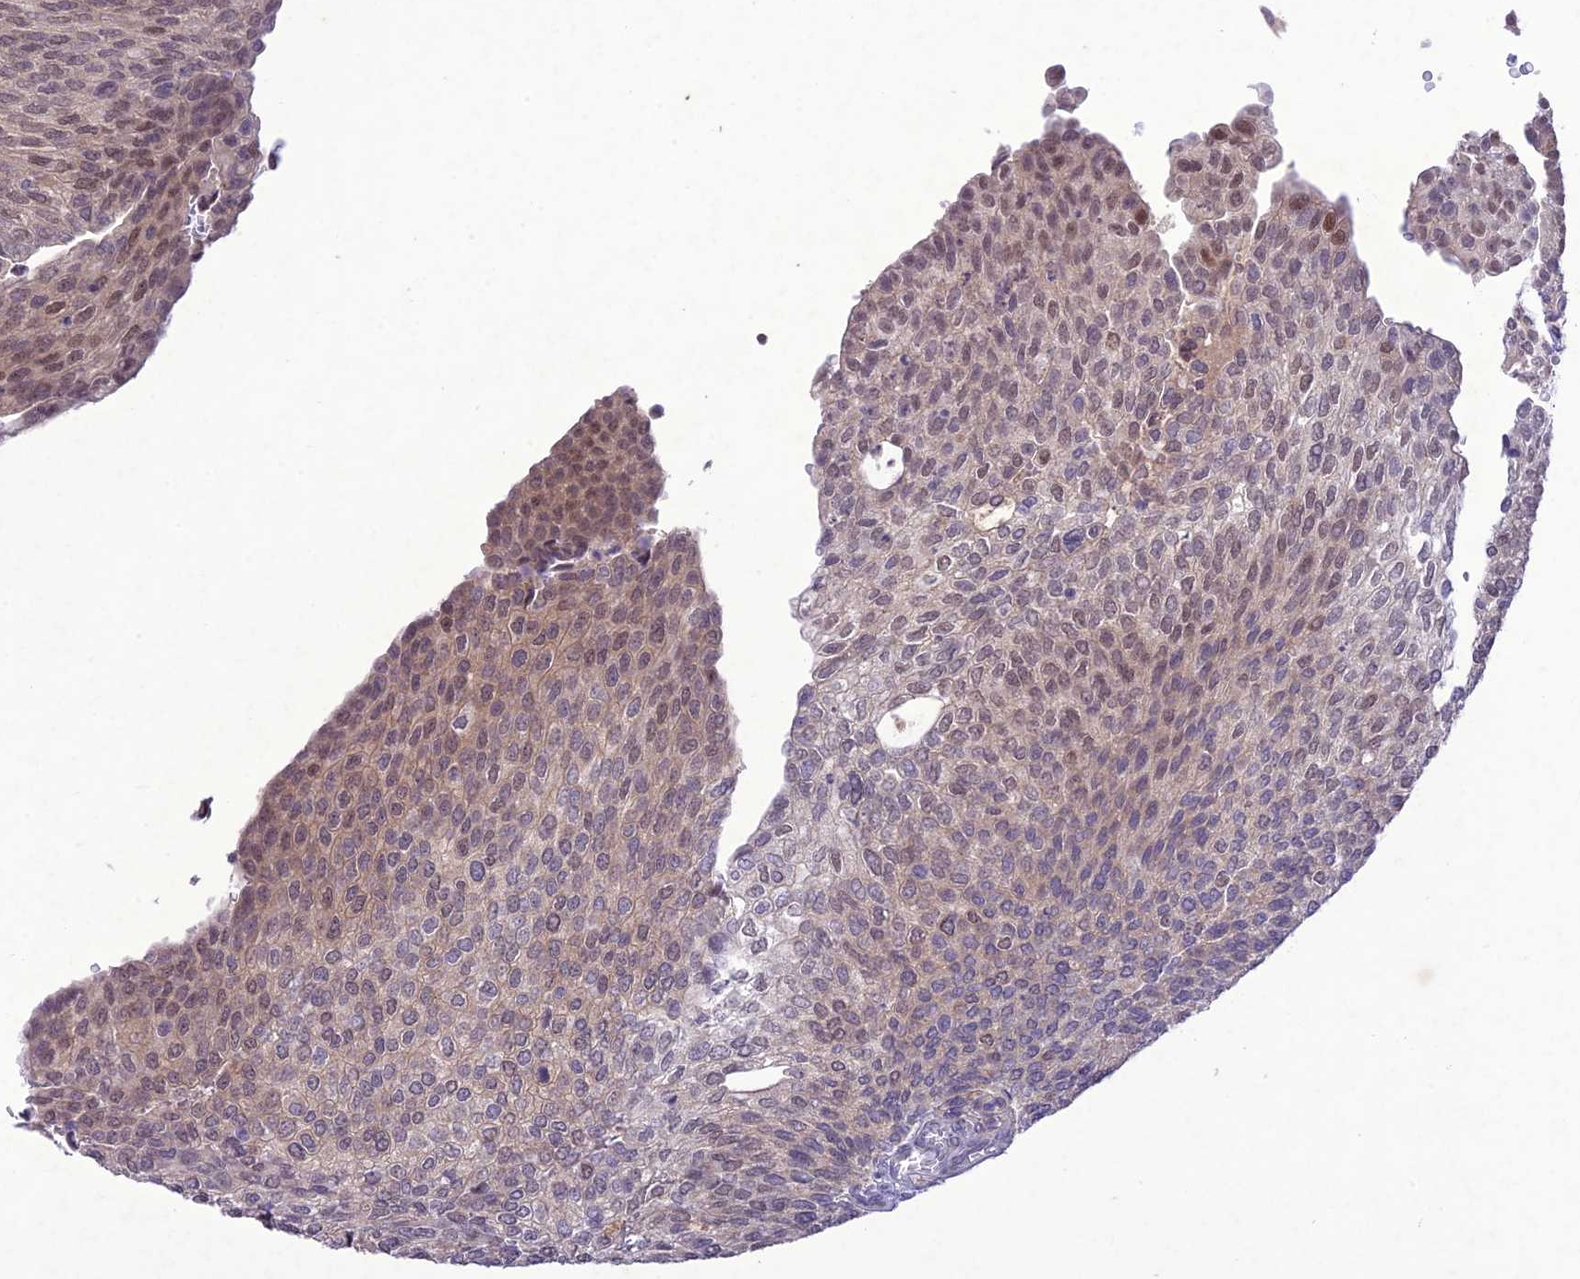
{"staining": {"intensity": "moderate", "quantity": ">75%", "location": "nuclear"}, "tissue": "urothelial cancer", "cell_type": "Tumor cells", "image_type": "cancer", "snomed": [{"axis": "morphology", "description": "Urothelial carcinoma, Low grade"}, {"axis": "topography", "description": "Urinary bladder"}], "caption": "Protein staining by immunohistochemistry (IHC) reveals moderate nuclear expression in approximately >75% of tumor cells in urothelial cancer.", "gene": "ANKRD52", "patient": {"sex": "female", "age": 79}}